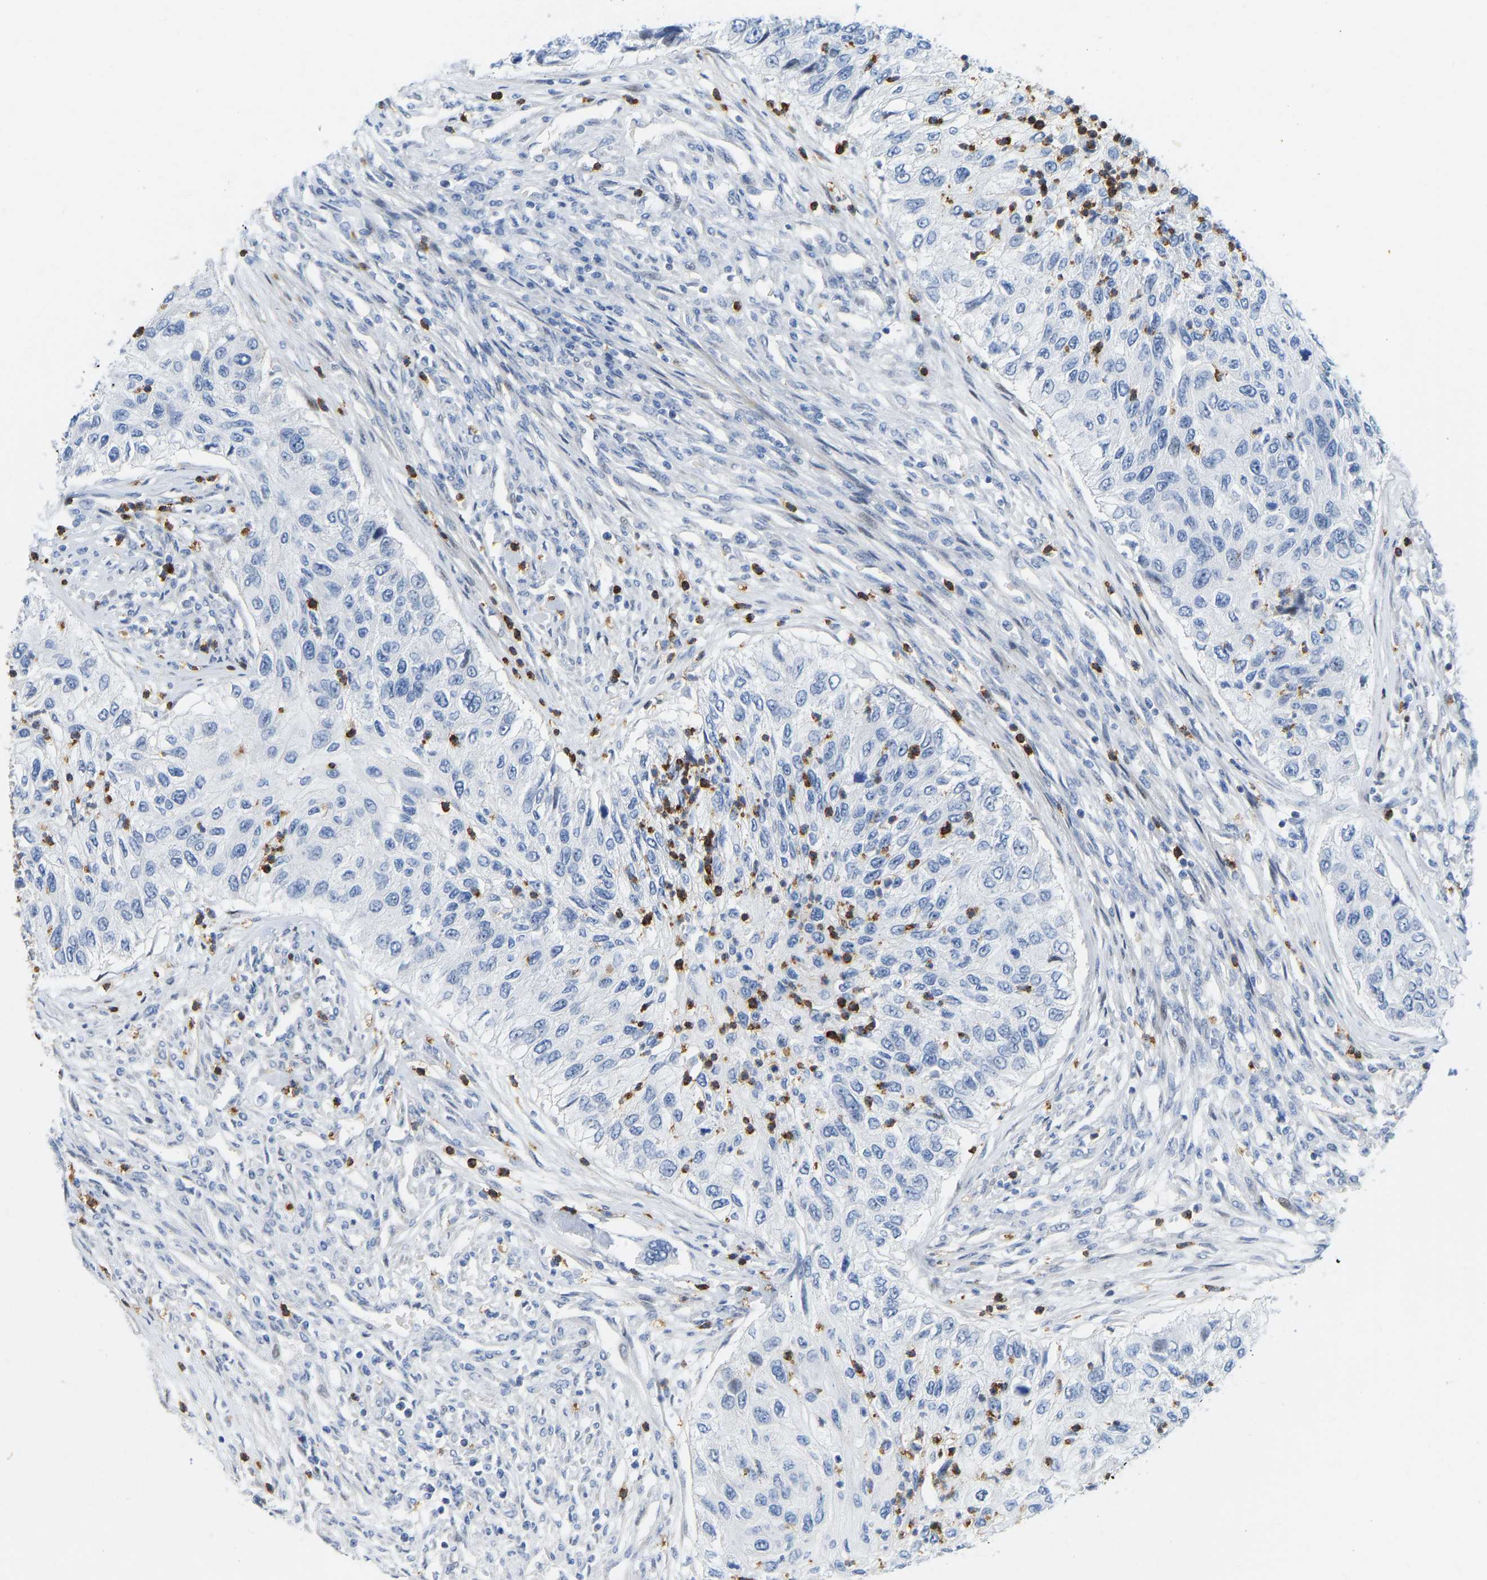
{"staining": {"intensity": "negative", "quantity": "none", "location": "none"}, "tissue": "urothelial cancer", "cell_type": "Tumor cells", "image_type": "cancer", "snomed": [{"axis": "morphology", "description": "Urothelial carcinoma, High grade"}, {"axis": "topography", "description": "Urinary bladder"}], "caption": "This histopathology image is of urothelial cancer stained with immunohistochemistry (IHC) to label a protein in brown with the nuclei are counter-stained blue. There is no expression in tumor cells.", "gene": "HDAC5", "patient": {"sex": "female", "age": 60}}